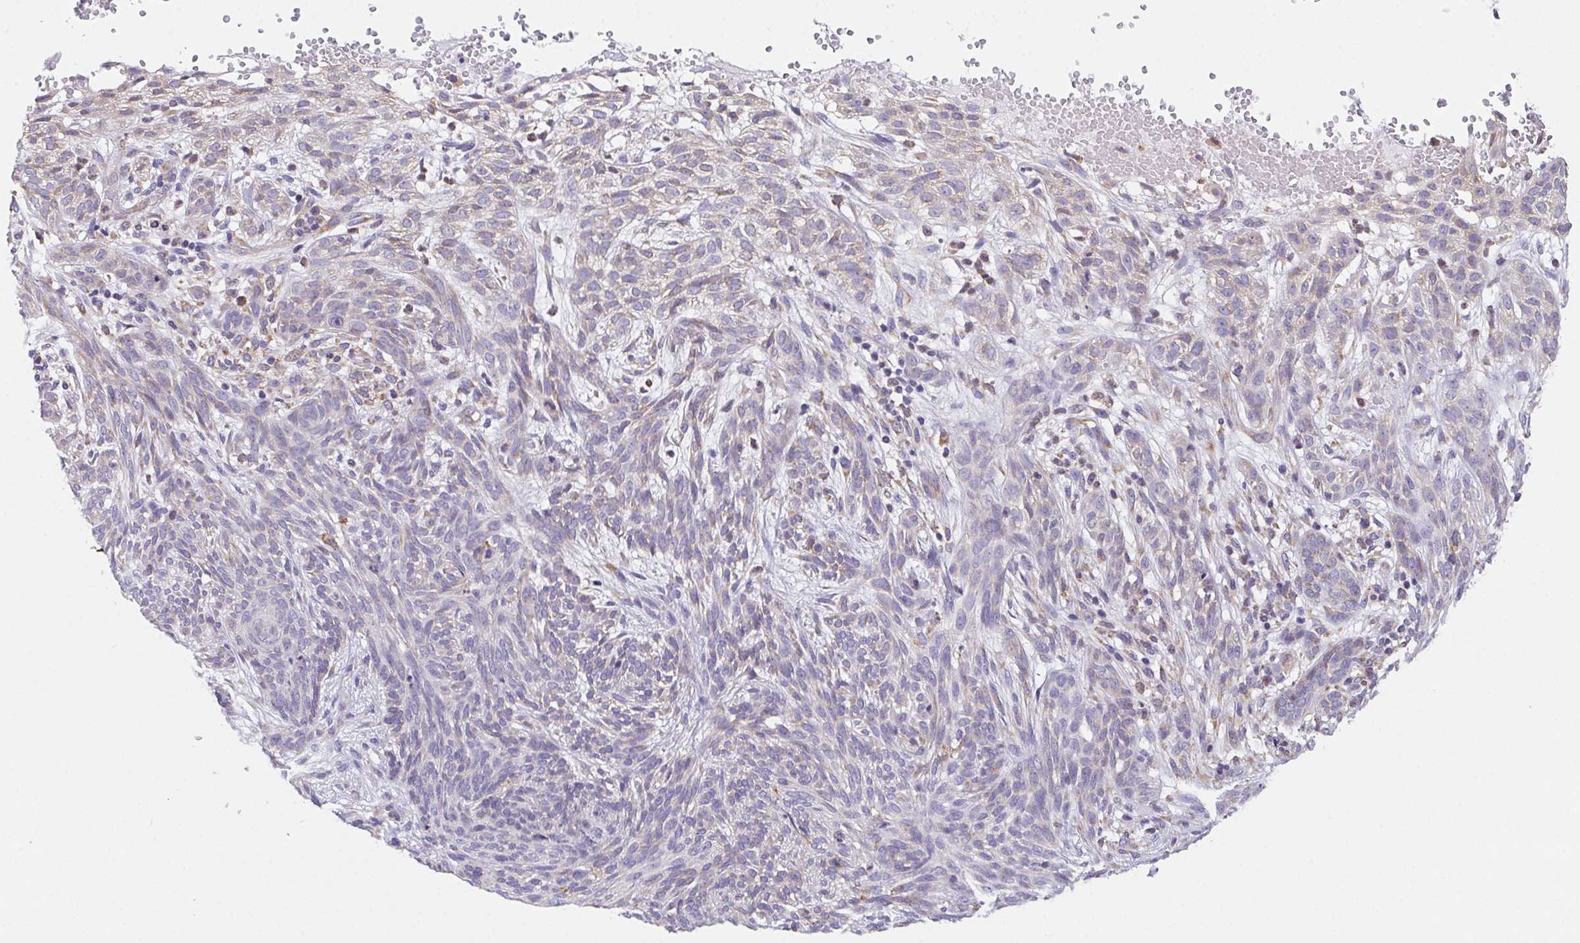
{"staining": {"intensity": "weak", "quantity": "<25%", "location": "cytoplasmic/membranous"}, "tissue": "skin cancer", "cell_type": "Tumor cells", "image_type": "cancer", "snomed": [{"axis": "morphology", "description": "Basal cell carcinoma"}, {"axis": "topography", "description": "Skin"}], "caption": "This photomicrograph is of basal cell carcinoma (skin) stained with immunohistochemistry to label a protein in brown with the nuclei are counter-stained blue. There is no expression in tumor cells.", "gene": "ADAM8", "patient": {"sex": "male", "age": 84}}